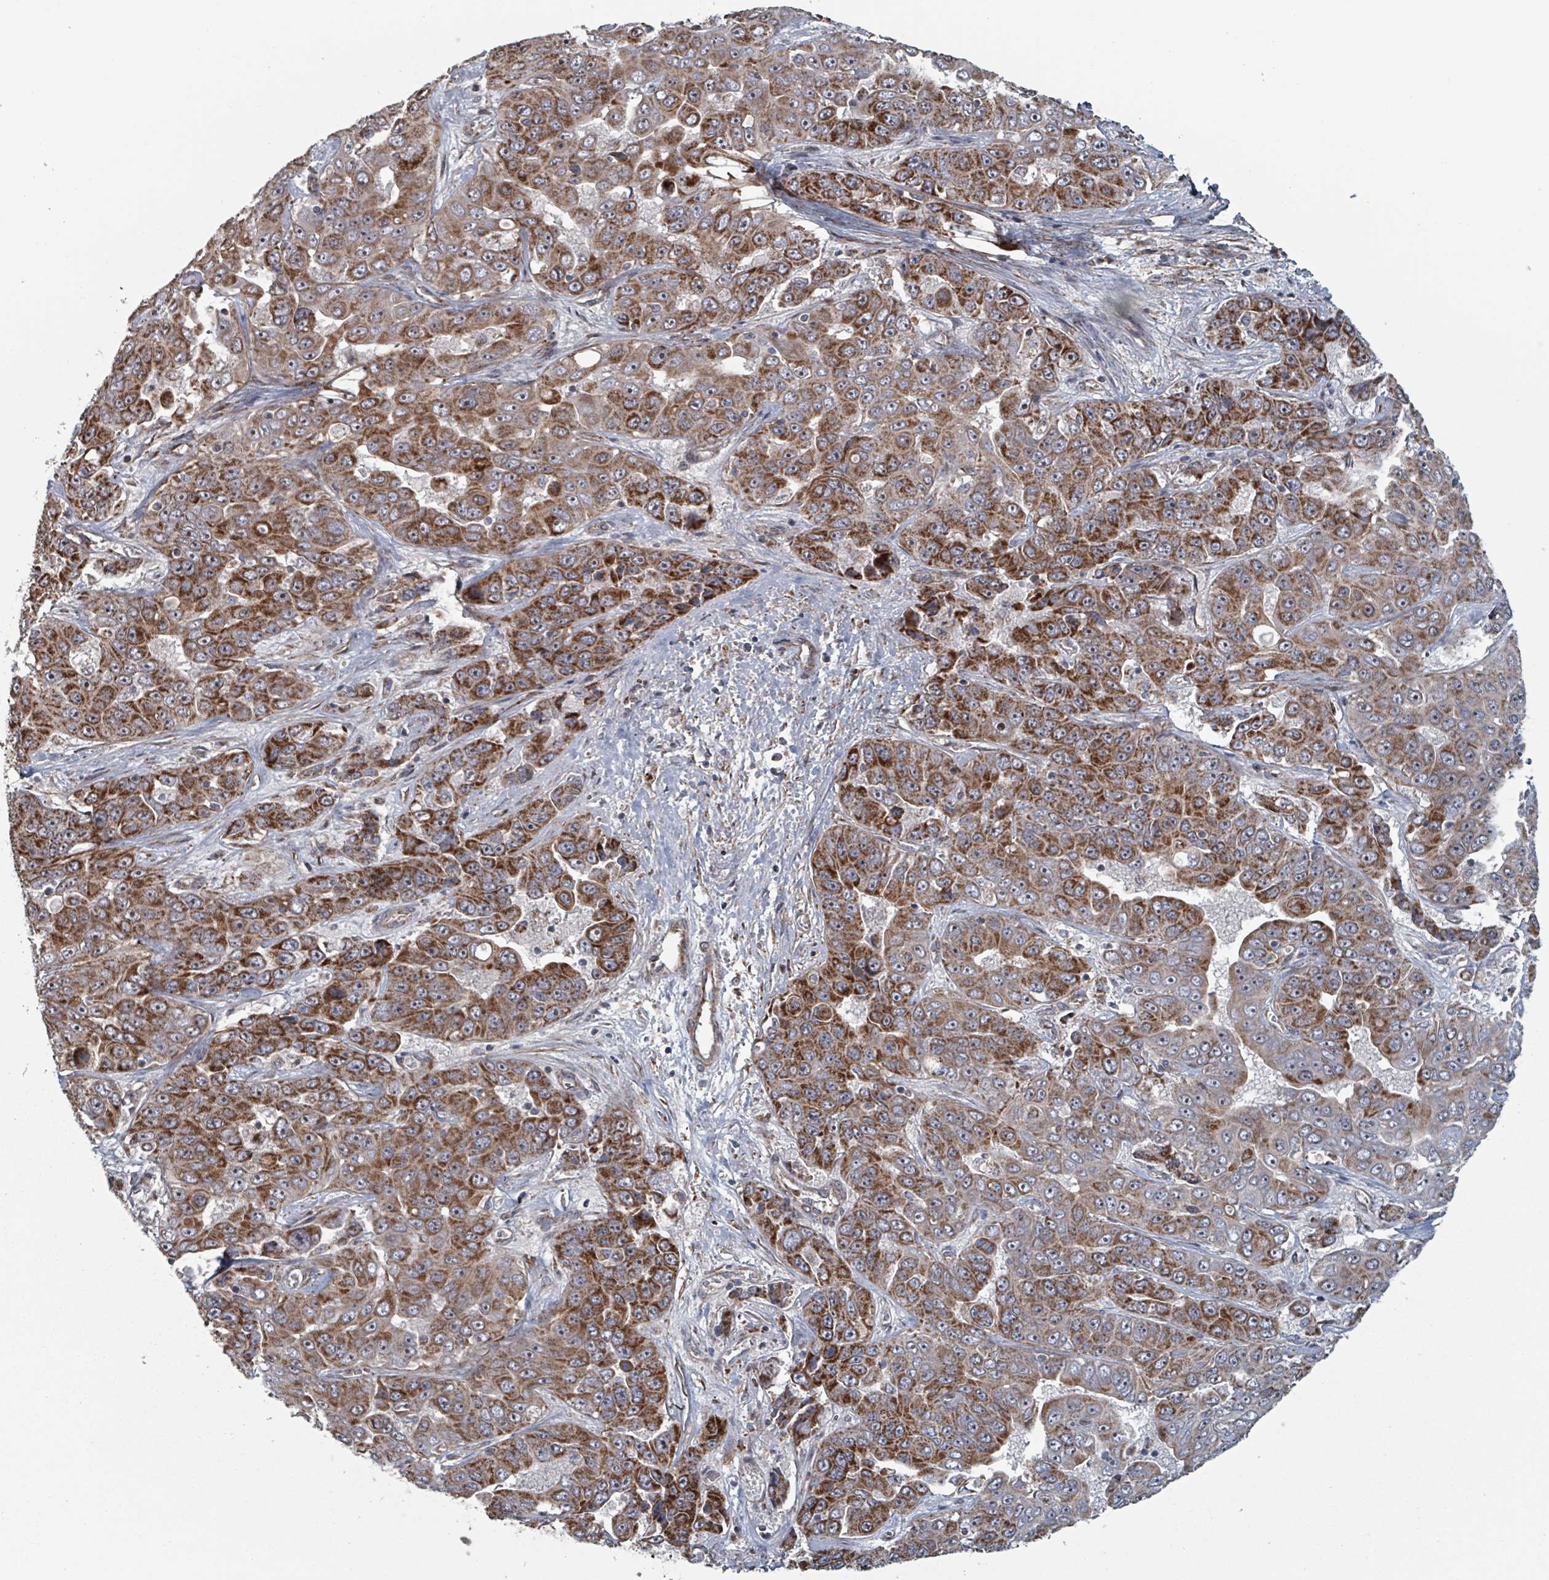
{"staining": {"intensity": "strong", "quantity": ">75%", "location": "cytoplasmic/membranous"}, "tissue": "liver cancer", "cell_type": "Tumor cells", "image_type": "cancer", "snomed": [{"axis": "morphology", "description": "Cholangiocarcinoma"}, {"axis": "topography", "description": "Liver"}], "caption": "Protein positivity by immunohistochemistry (IHC) displays strong cytoplasmic/membranous positivity in about >75% of tumor cells in liver cancer.", "gene": "MRPL4", "patient": {"sex": "female", "age": 52}}